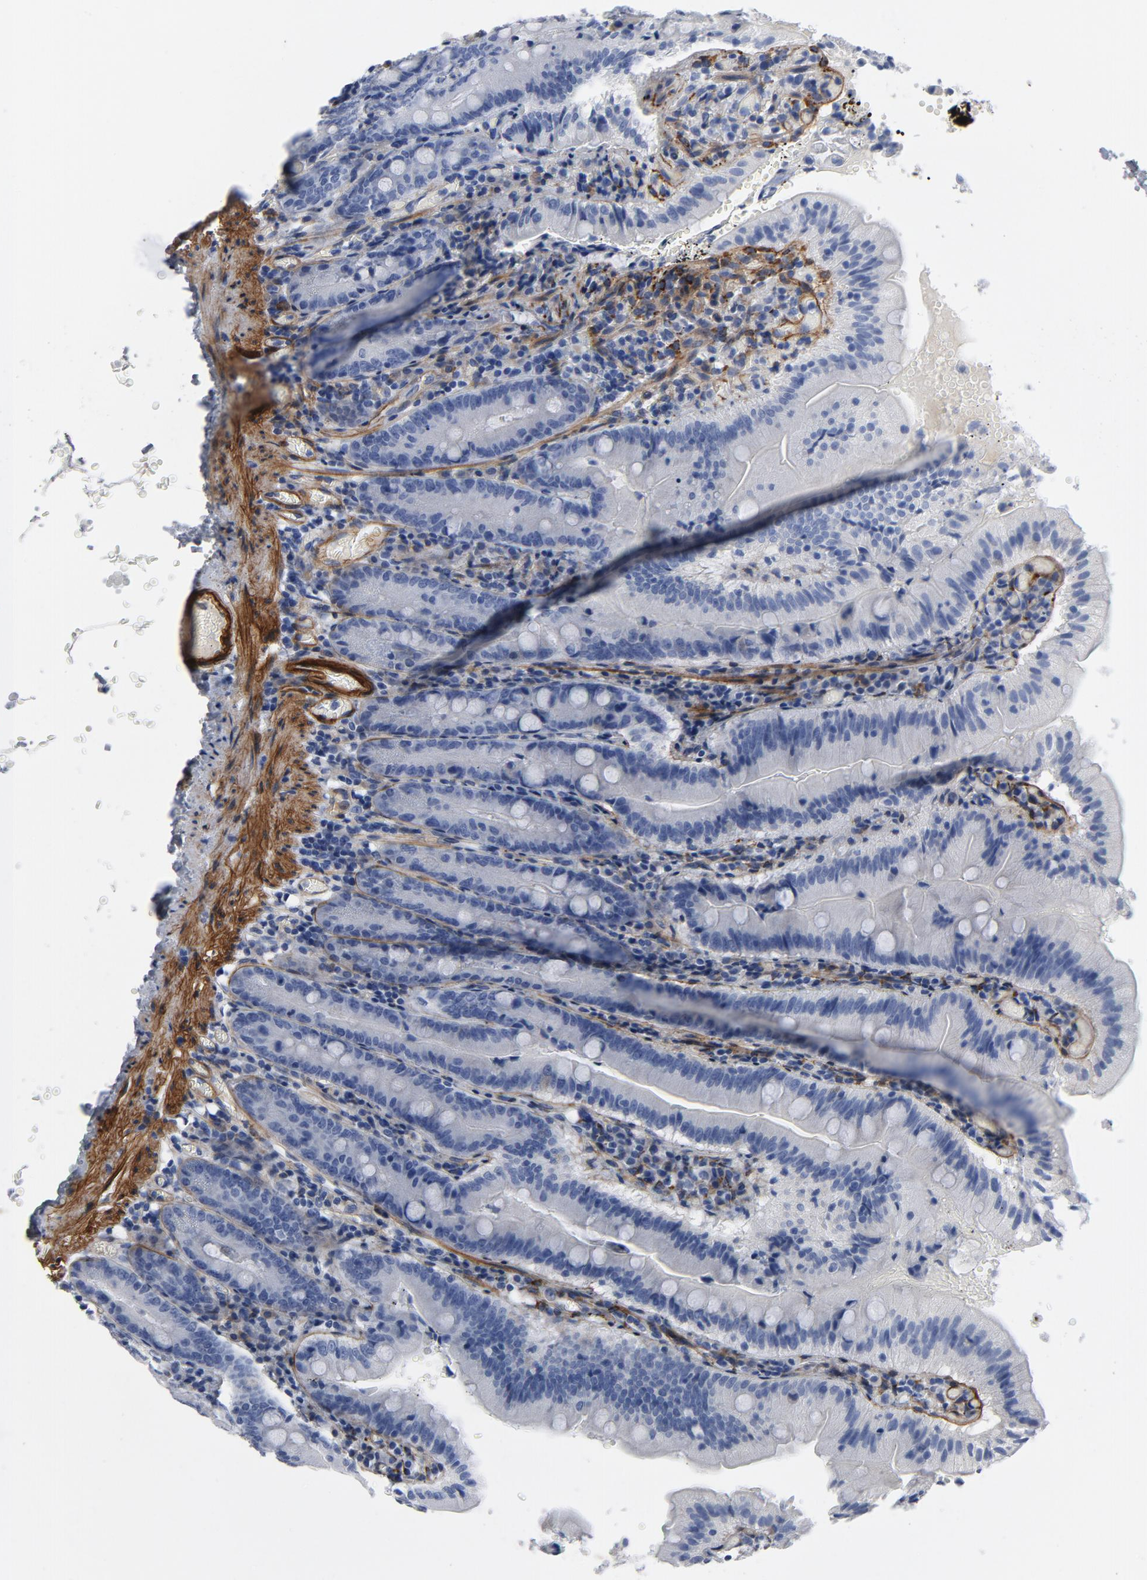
{"staining": {"intensity": "moderate", "quantity": "<25%", "location": "cytoplasmic/membranous"}, "tissue": "small intestine", "cell_type": "Glandular cells", "image_type": "normal", "snomed": [{"axis": "morphology", "description": "Normal tissue, NOS"}, {"axis": "topography", "description": "Small intestine"}], "caption": "Normal small intestine was stained to show a protein in brown. There is low levels of moderate cytoplasmic/membranous staining in about <25% of glandular cells.", "gene": "LAMC1", "patient": {"sex": "male", "age": 71}}